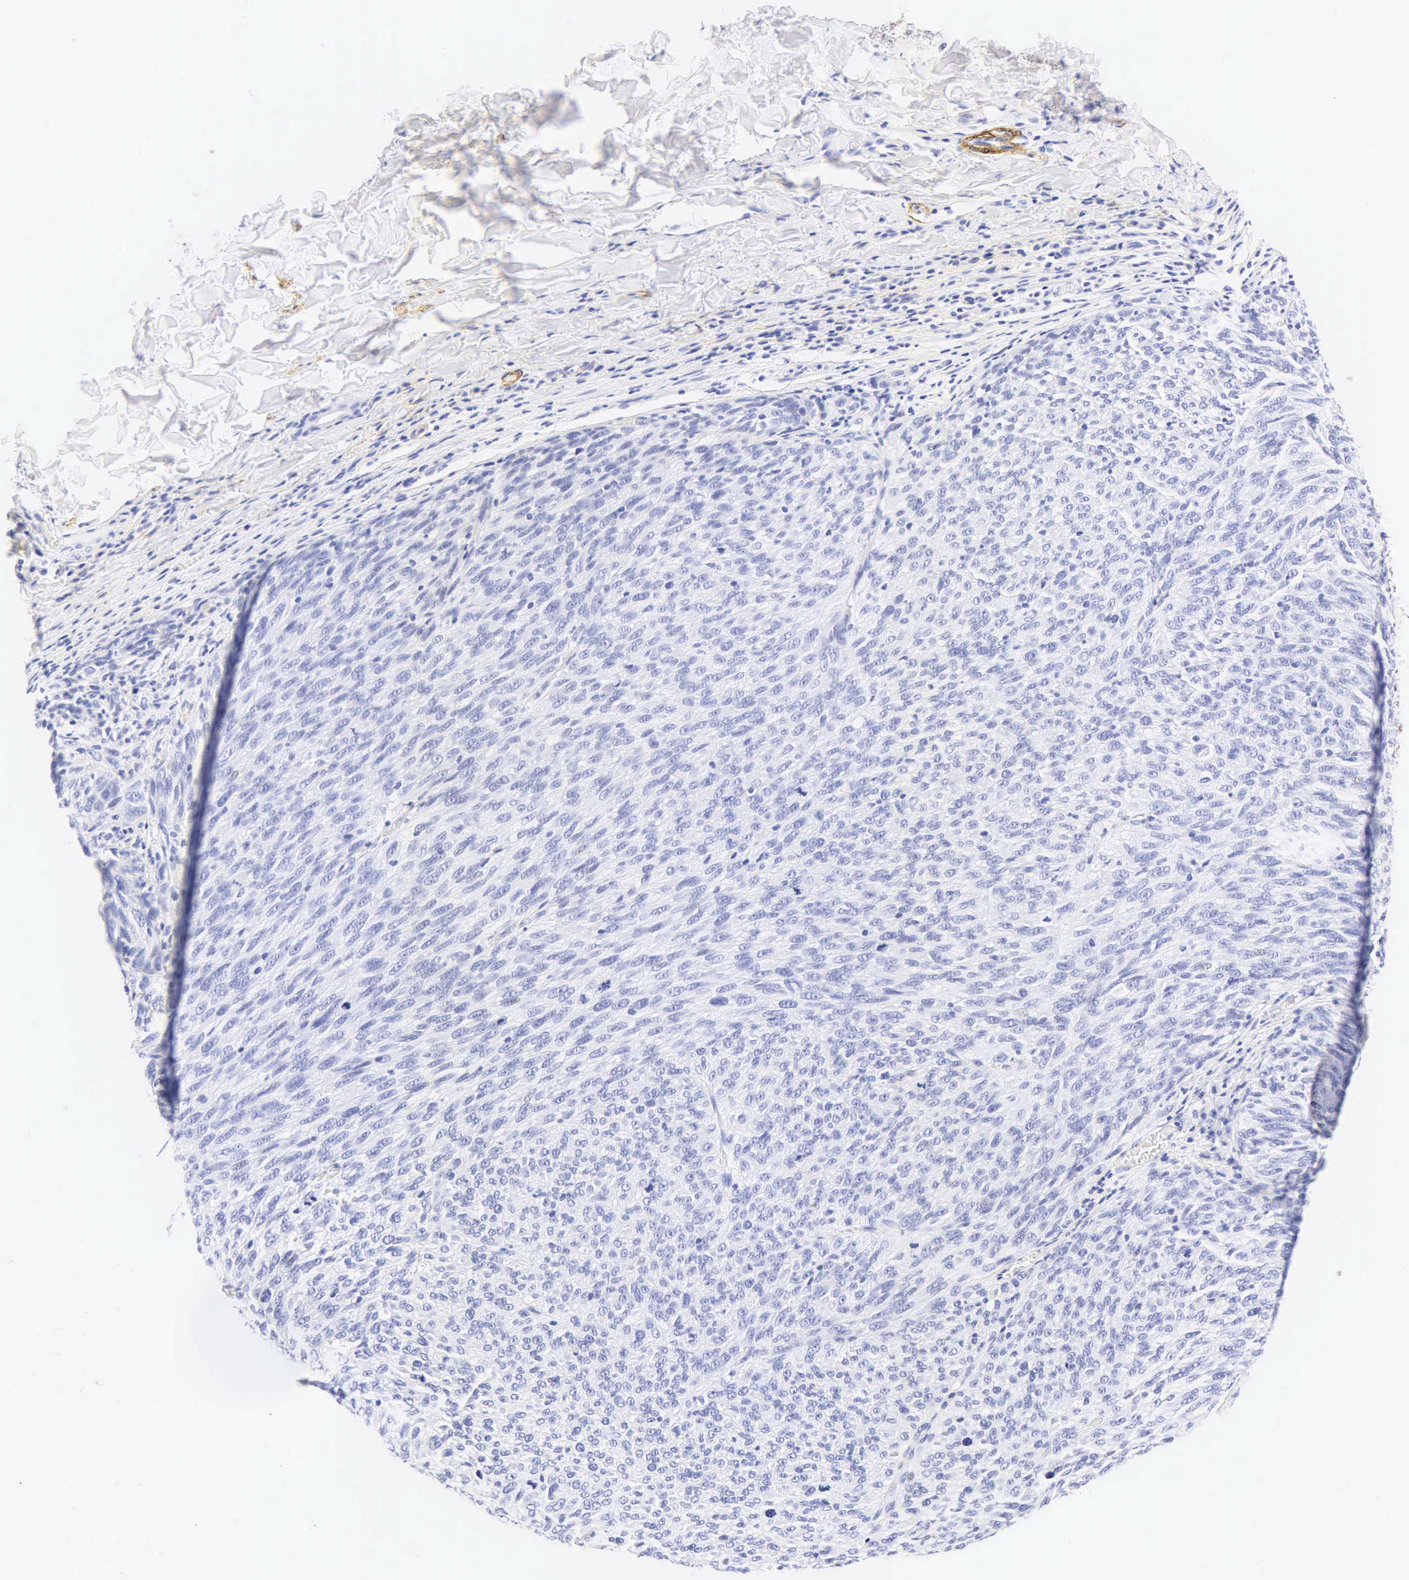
{"staining": {"intensity": "negative", "quantity": "none", "location": "none"}, "tissue": "melanoma", "cell_type": "Tumor cells", "image_type": "cancer", "snomed": [{"axis": "morphology", "description": "Malignant melanoma, NOS"}, {"axis": "topography", "description": "Skin"}], "caption": "DAB (3,3'-diaminobenzidine) immunohistochemical staining of human malignant melanoma reveals no significant staining in tumor cells.", "gene": "CALD1", "patient": {"sex": "male", "age": 76}}